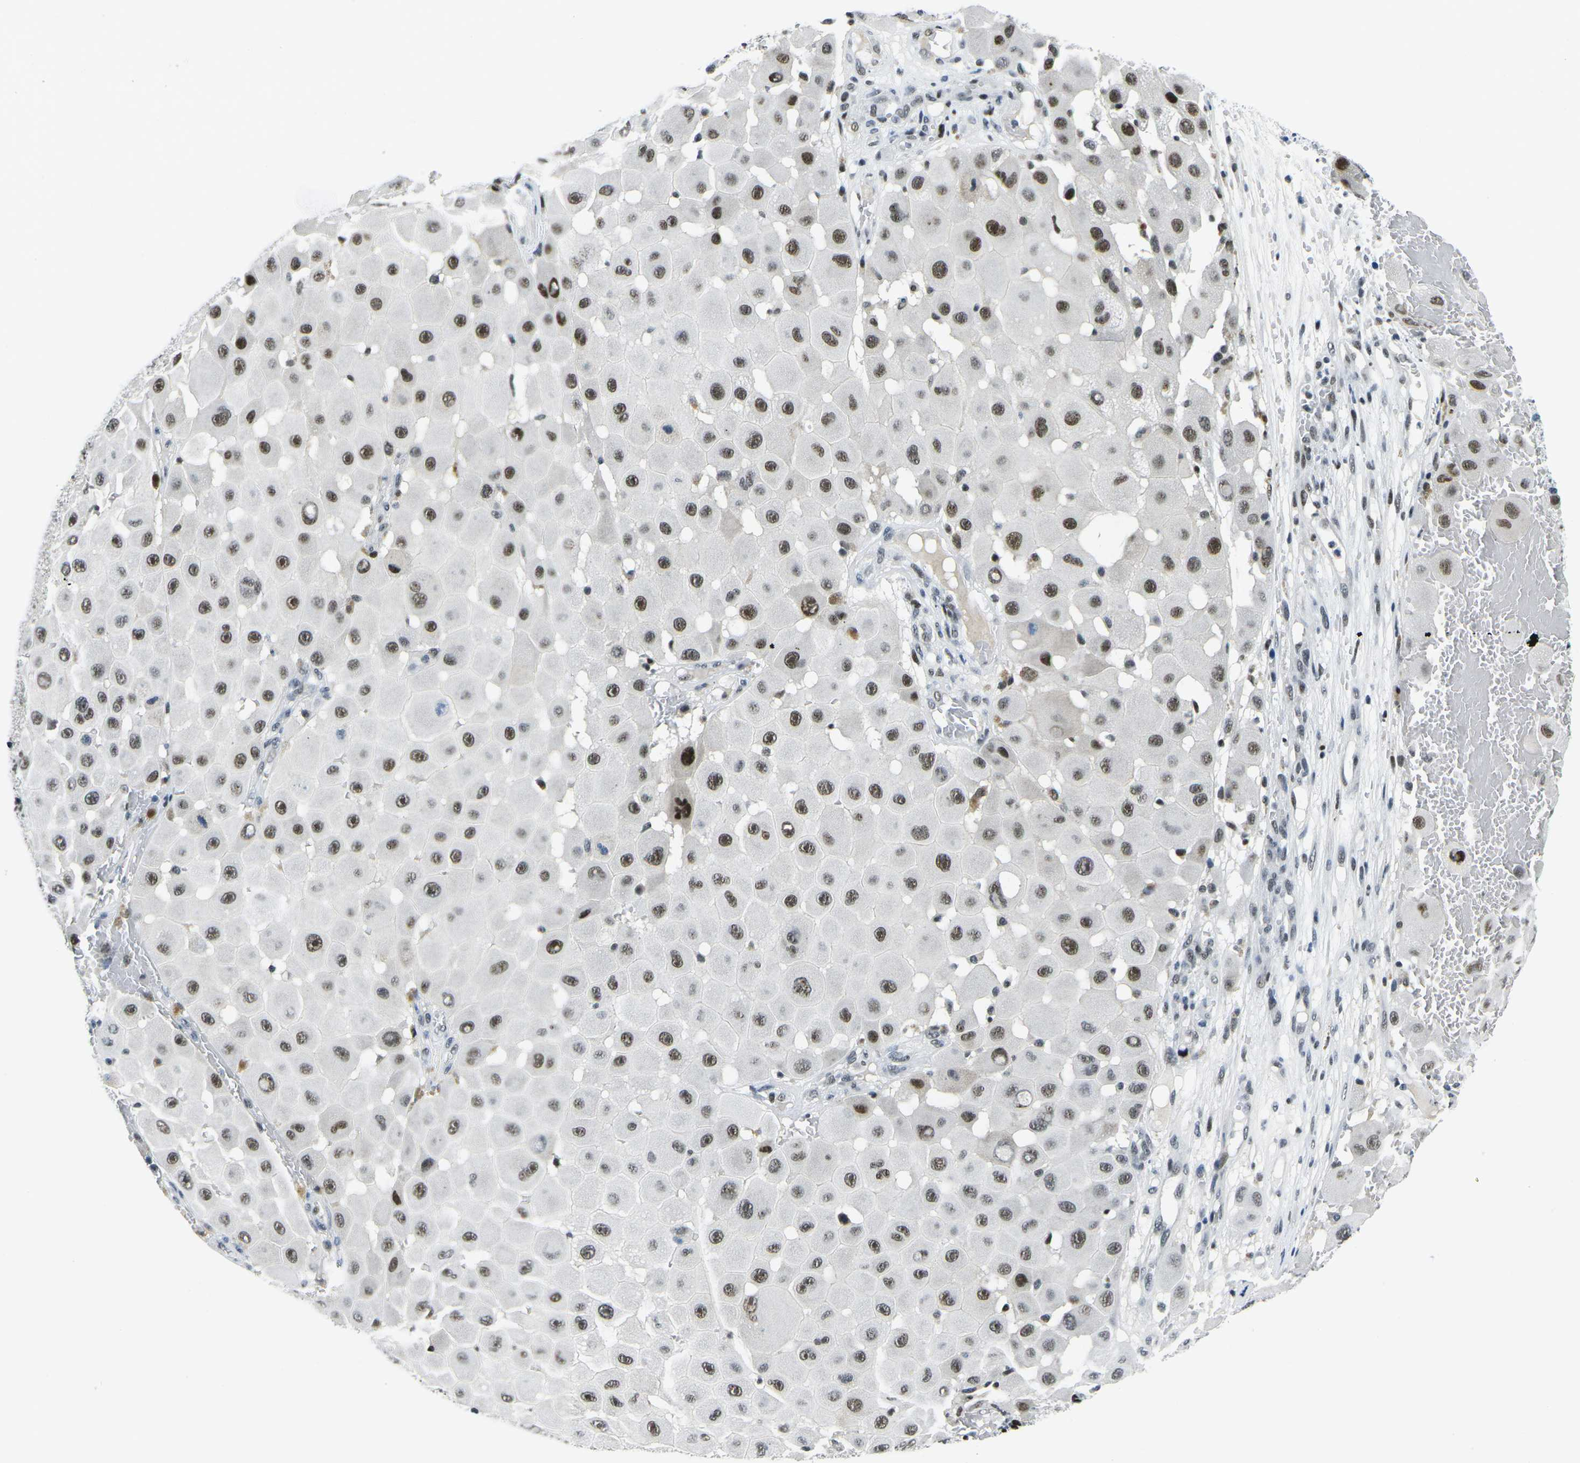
{"staining": {"intensity": "moderate", "quantity": ">75%", "location": "nuclear"}, "tissue": "melanoma", "cell_type": "Tumor cells", "image_type": "cancer", "snomed": [{"axis": "morphology", "description": "Malignant melanoma, NOS"}, {"axis": "topography", "description": "Skin"}], "caption": "Immunohistochemistry (DAB (3,3'-diaminobenzidine)) staining of human malignant melanoma demonstrates moderate nuclear protein expression in approximately >75% of tumor cells.", "gene": "PRPF8", "patient": {"sex": "female", "age": 81}}